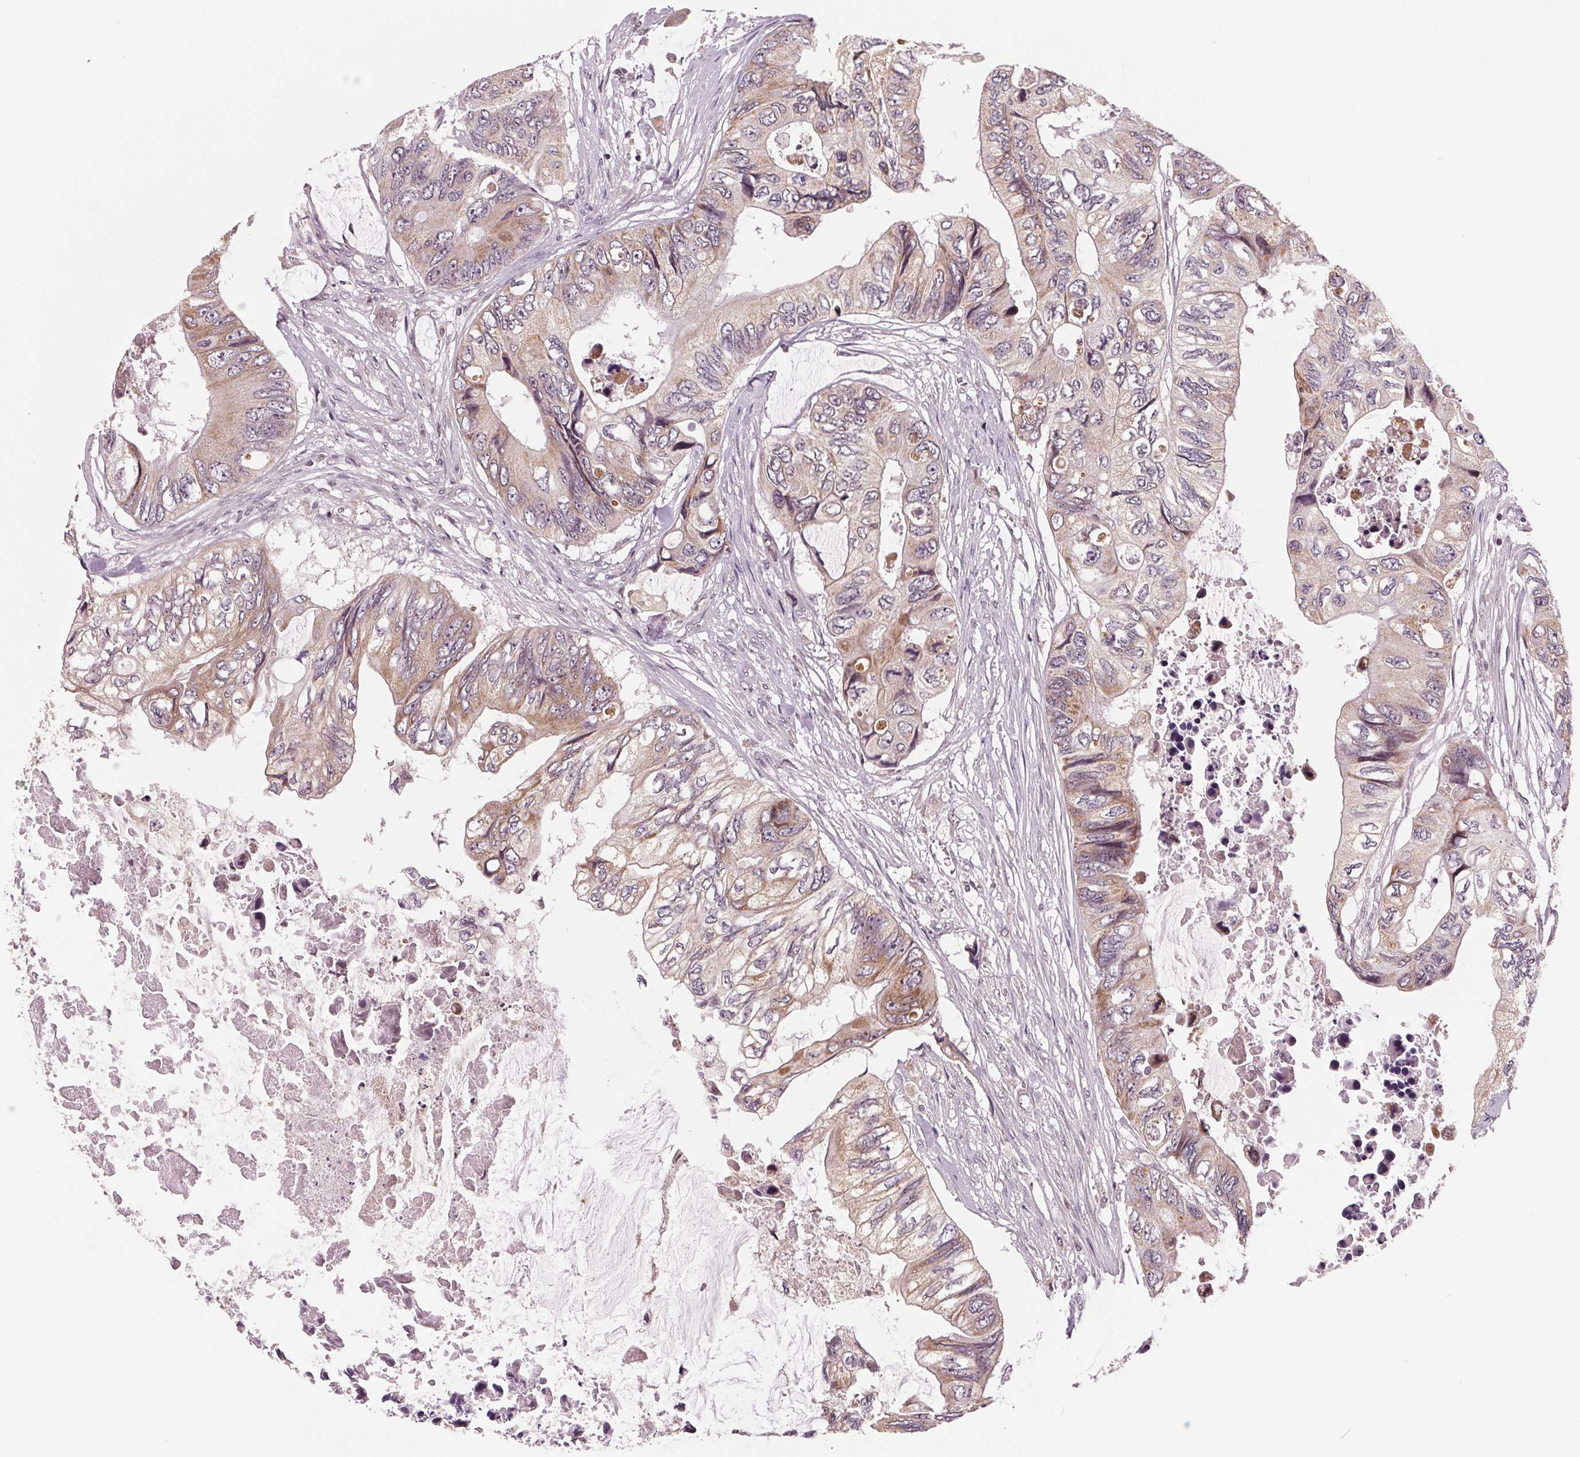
{"staining": {"intensity": "weak", "quantity": "25%-75%", "location": "cytoplasmic/membranous"}, "tissue": "colorectal cancer", "cell_type": "Tumor cells", "image_type": "cancer", "snomed": [{"axis": "morphology", "description": "Adenocarcinoma, NOS"}, {"axis": "topography", "description": "Rectum"}], "caption": "Immunohistochemical staining of adenocarcinoma (colorectal) demonstrates weak cytoplasmic/membranous protein expression in approximately 25%-75% of tumor cells. (IHC, brightfield microscopy, high magnification).", "gene": "STAT3", "patient": {"sex": "male", "age": 63}}